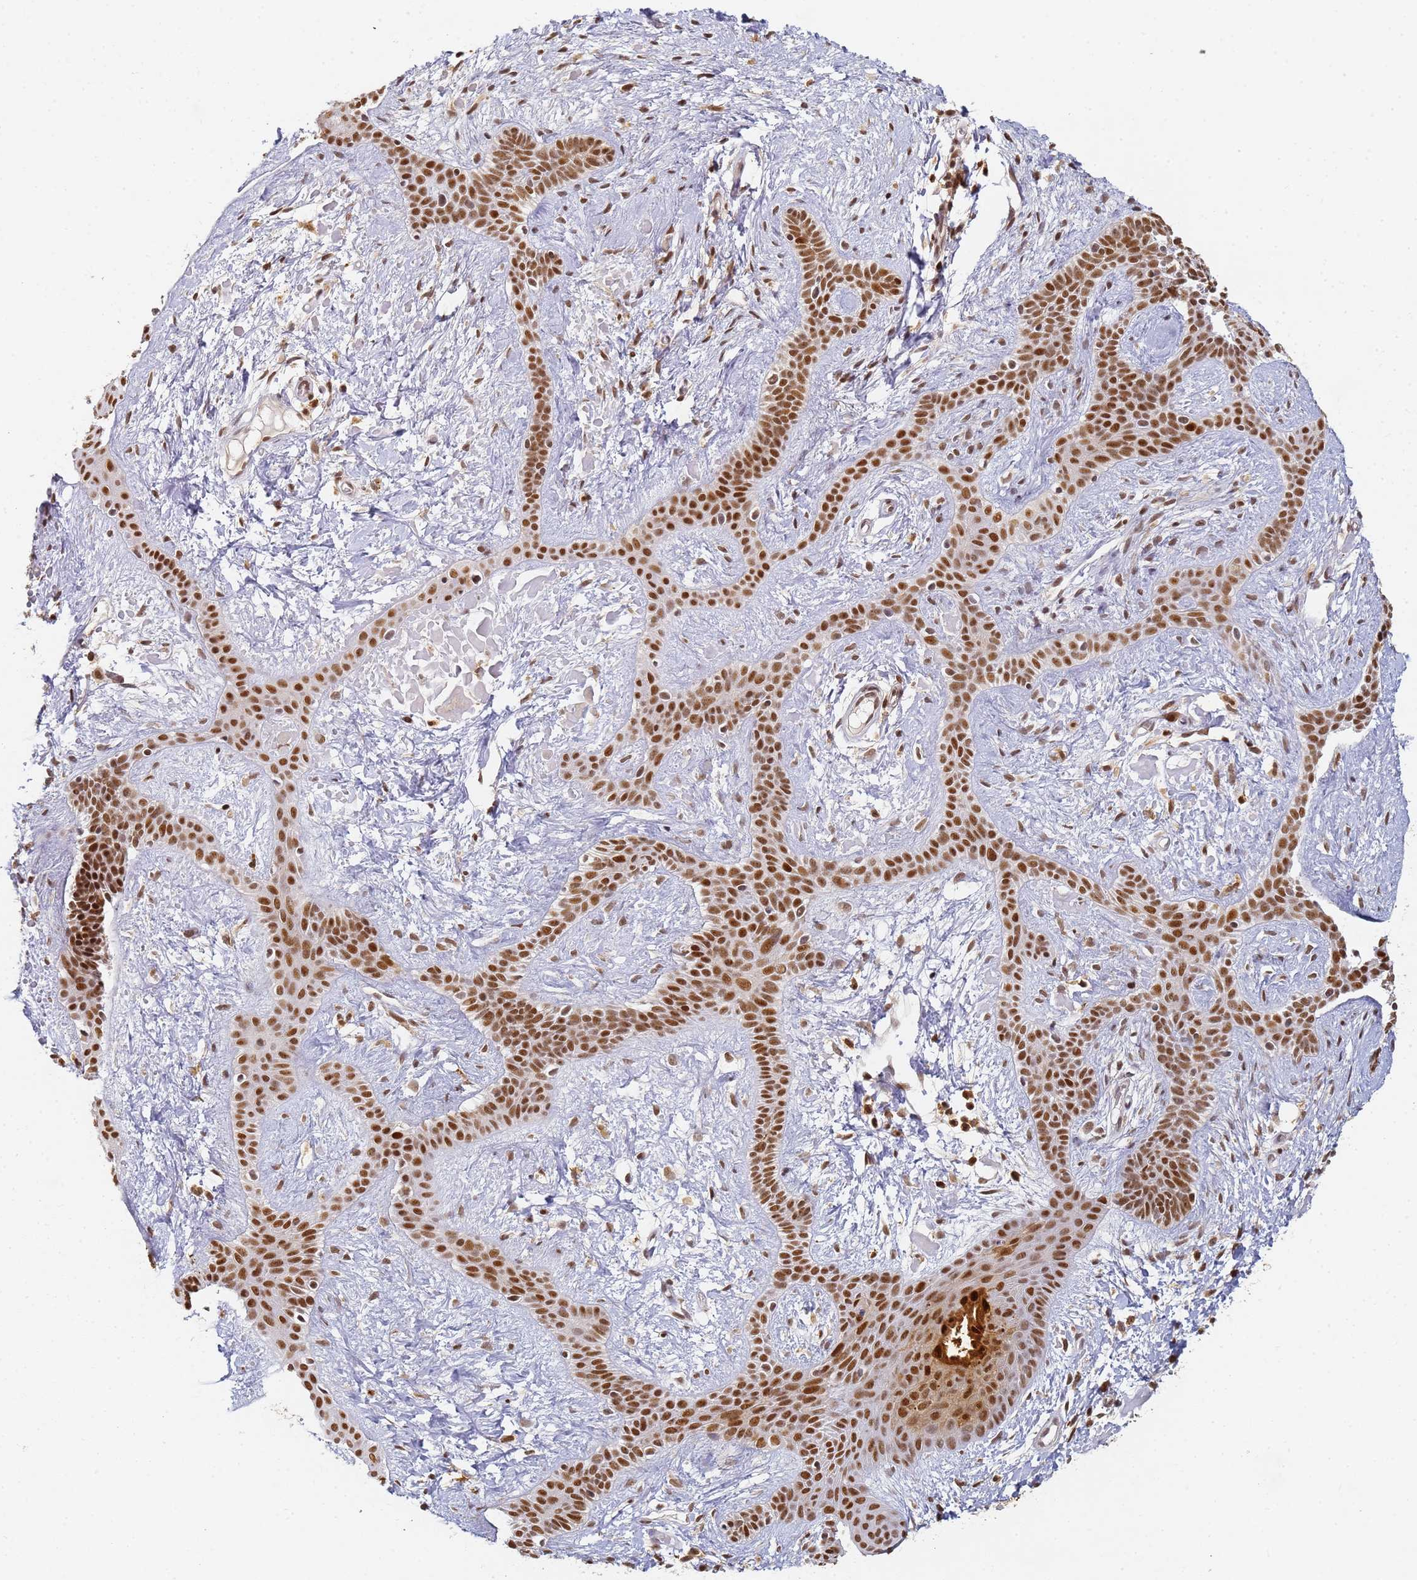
{"staining": {"intensity": "strong", "quantity": ">75%", "location": "nuclear"}, "tissue": "skin cancer", "cell_type": "Tumor cells", "image_type": "cancer", "snomed": [{"axis": "morphology", "description": "Basal cell carcinoma"}, {"axis": "topography", "description": "Skin"}], "caption": "A micrograph of human skin cancer stained for a protein shows strong nuclear brown staining in tumor cells.", "gene": "HMCES", "patient": {"sex": "male", "age": 78}}